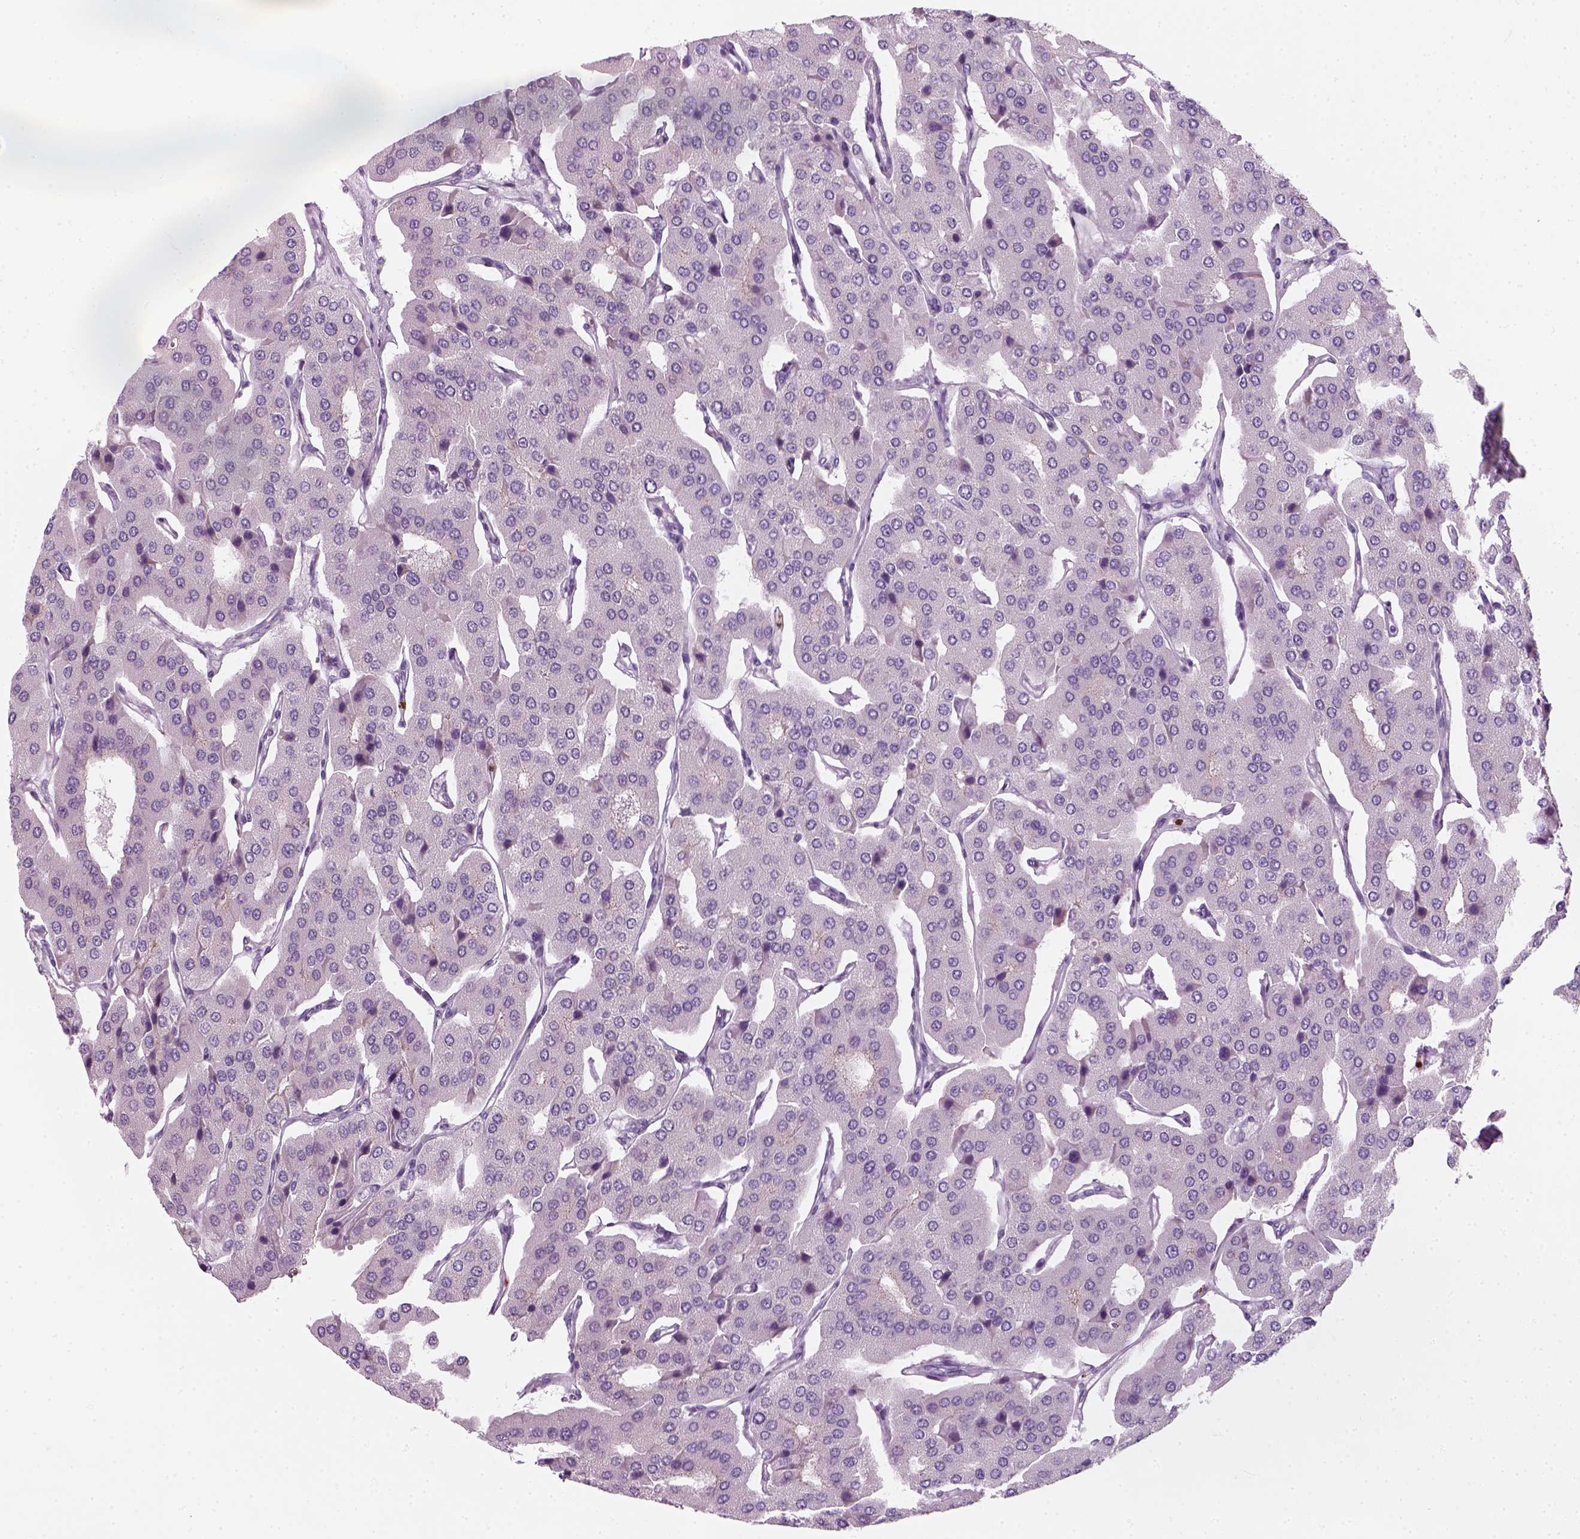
{"staining": {"intensity": "negative", "quantity": "none", "location": "none"}, "tissue": "parathyroid gland", "cell_type": "Glandular cells", "image_type": "normal", "snomed": [{"axis": "morphology", "description": "Normal tissue, NOS"}, {"axis": "morphology", "description": "Adenoma, NOS"}, {"axis": "topography", "description": "Parathyroid gland"}], "caption": "Glandular cells show no significant protein expression in benign parathyroid gland. (DAB (3,3'-diaminobenzidine) IHC, high magnification).", "gene": "IL4", "patient": {"sex": "female", "age": 86}}